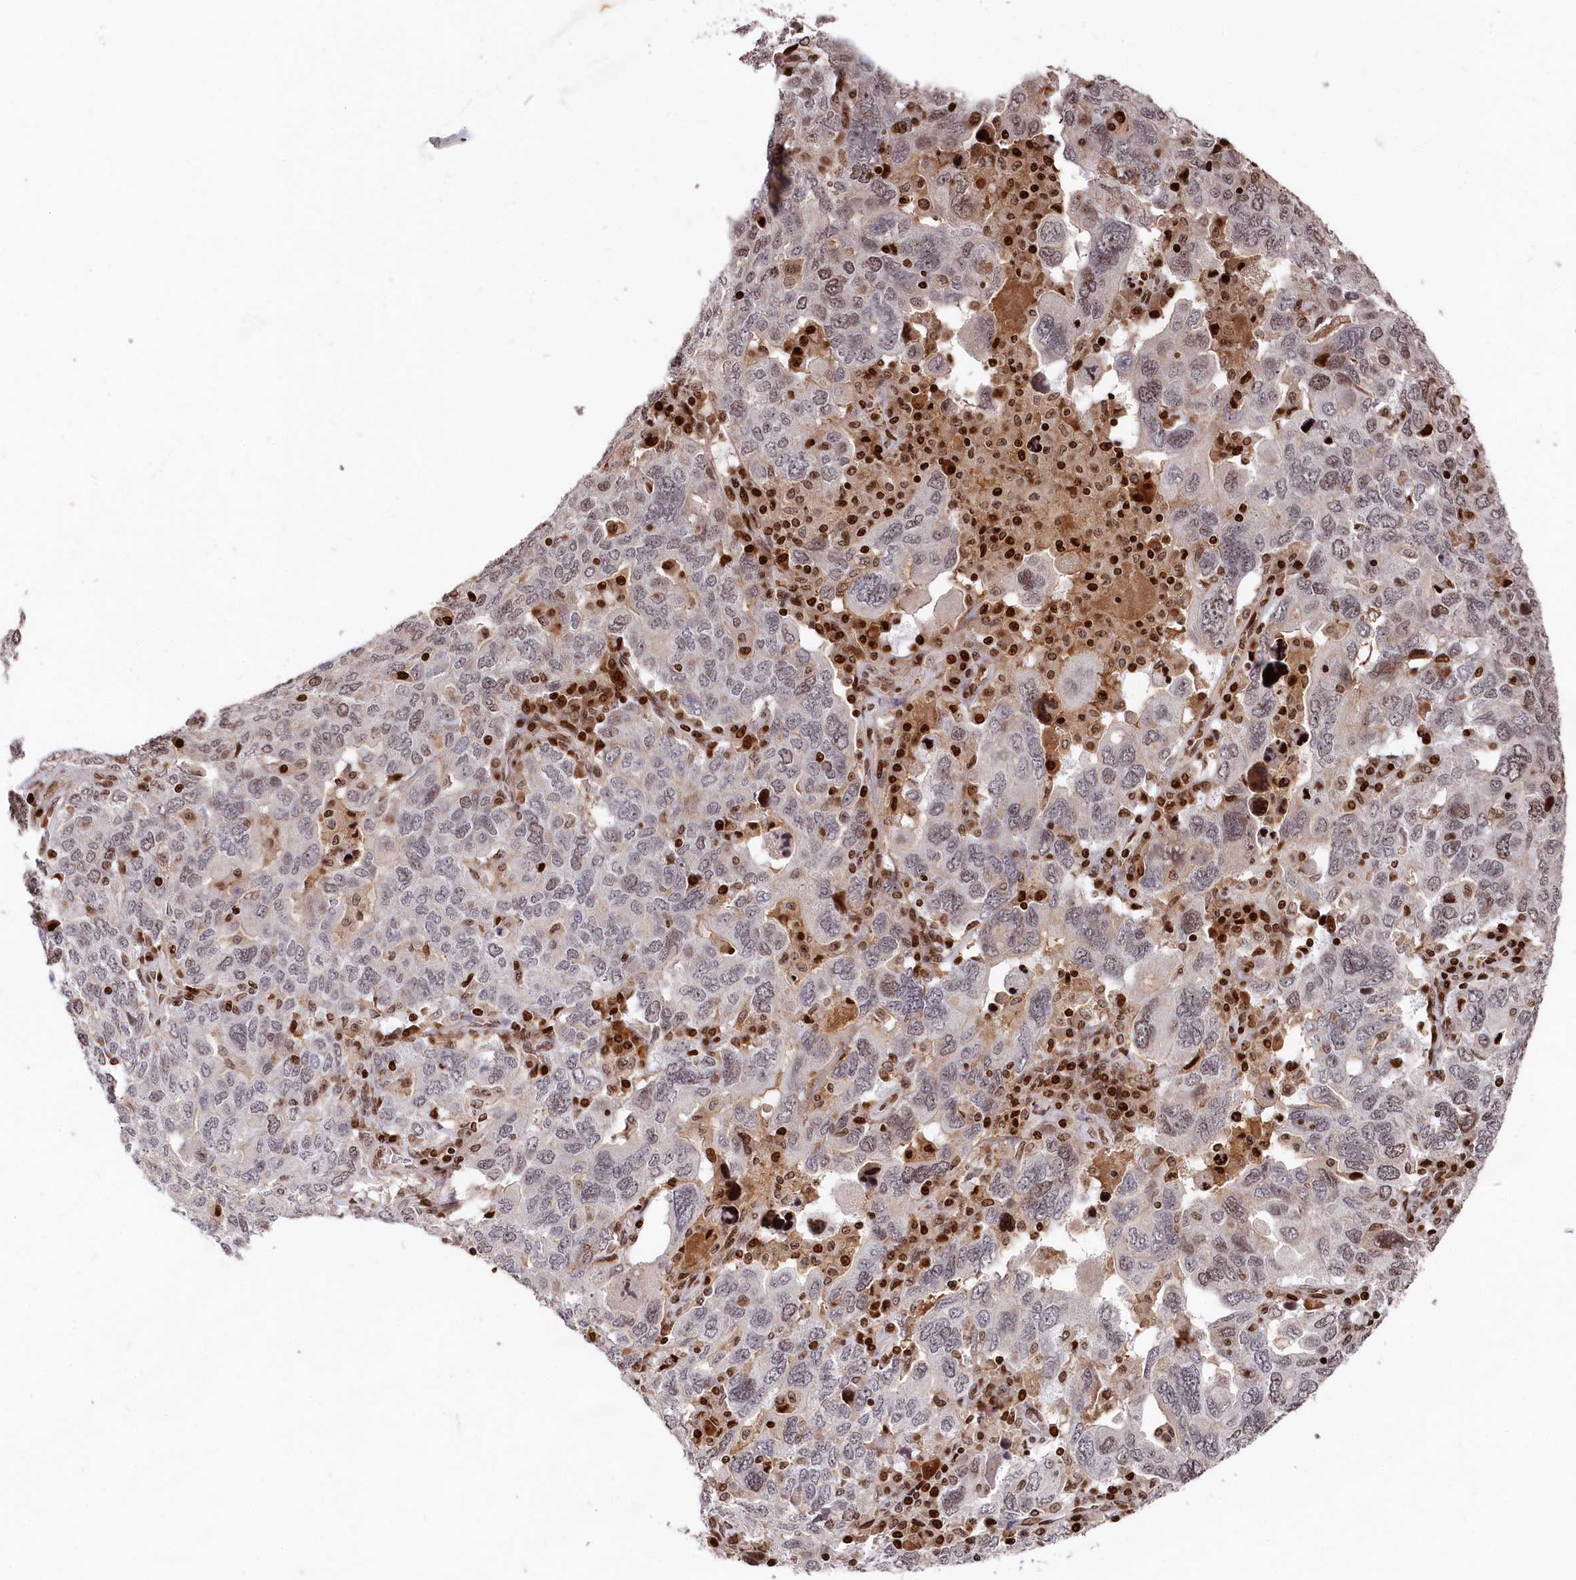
{"staining": {"intensity": "moderate", "quantity": "<25%", "location": "nuclear"}, "tissue": "ovarian cancer", "cell_type": "Tumor cells", "image_type": "cancer", "snomed": [{"axis": "morphology", "description": "Carcinoma, endometroid"}, {"axis": "topography", "description": "Ovary"}], "caption": "Approximately <25% of tumor cells in ovarian cancer demonstrate moderate nuclear protein expression as visualized by brown immunohistochemical staining.", "gene": "MCF2L2", "patient": {"sex": "female", "age": 62}}